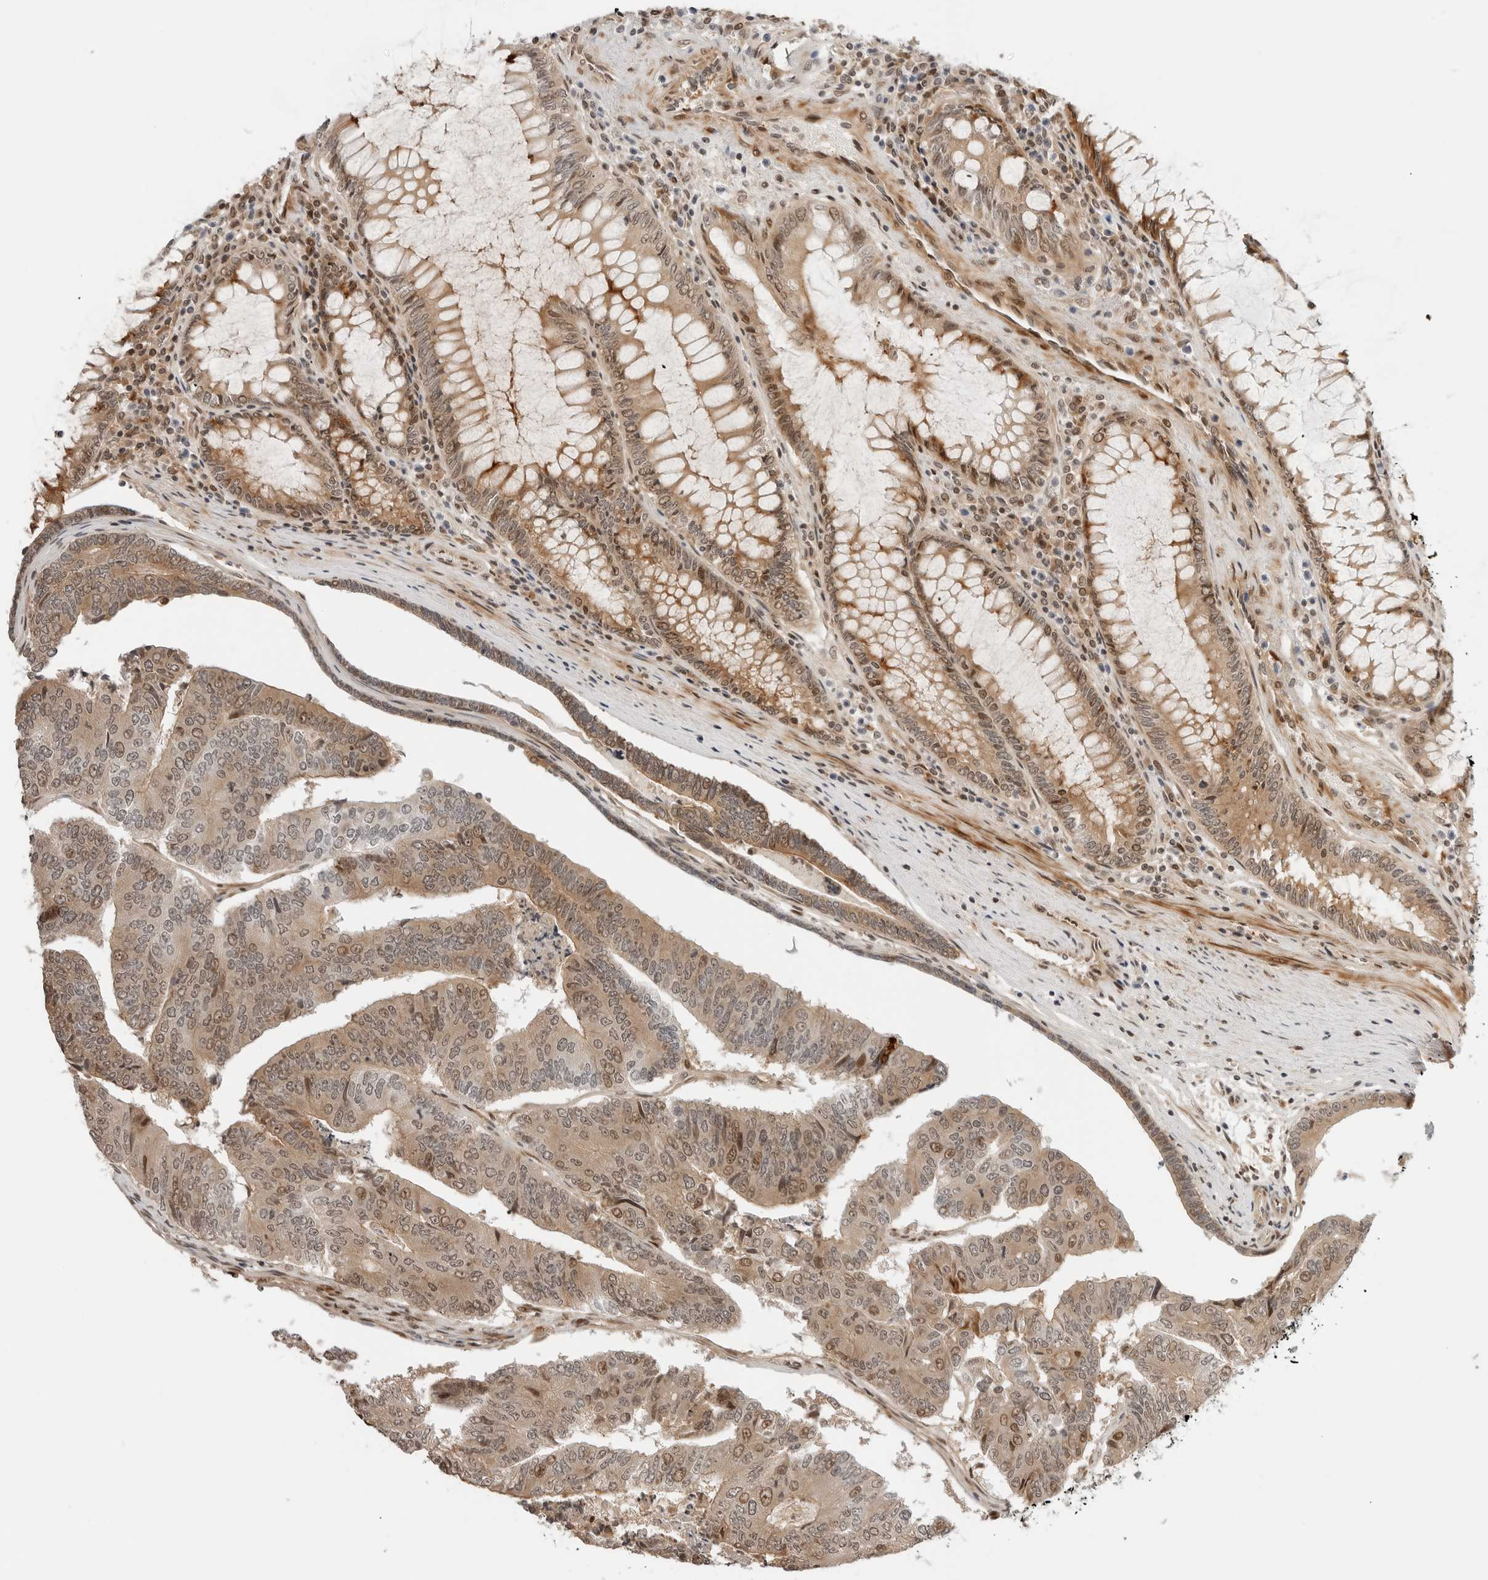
{"staining": {"intensity": "weak", "quantity": ">75%", "location": "cytoplasmic/membranous,nuclear"}, "tissue": "colorectal cancer", "cell_type": "Tumor cells", "image_type": "cancer", "snomed": [{"axis": "morphology", "description": "Adenocarcinoma, NOS"}, {"axis": "topography", "description": "Colon"}], "caption": "DAB (3,3'-diaminobenzidine) immunohistochemical staining of human colorectal adenocarcinoma shows weak cytoplasmic/membranous and nuclear protein staining in approximately >75% of tumor cells. (DAB IHC, brown staining for protein, blue staining for nuclei).", "gene": "GEM", "patient": {"sex": "female", "age": 67}}